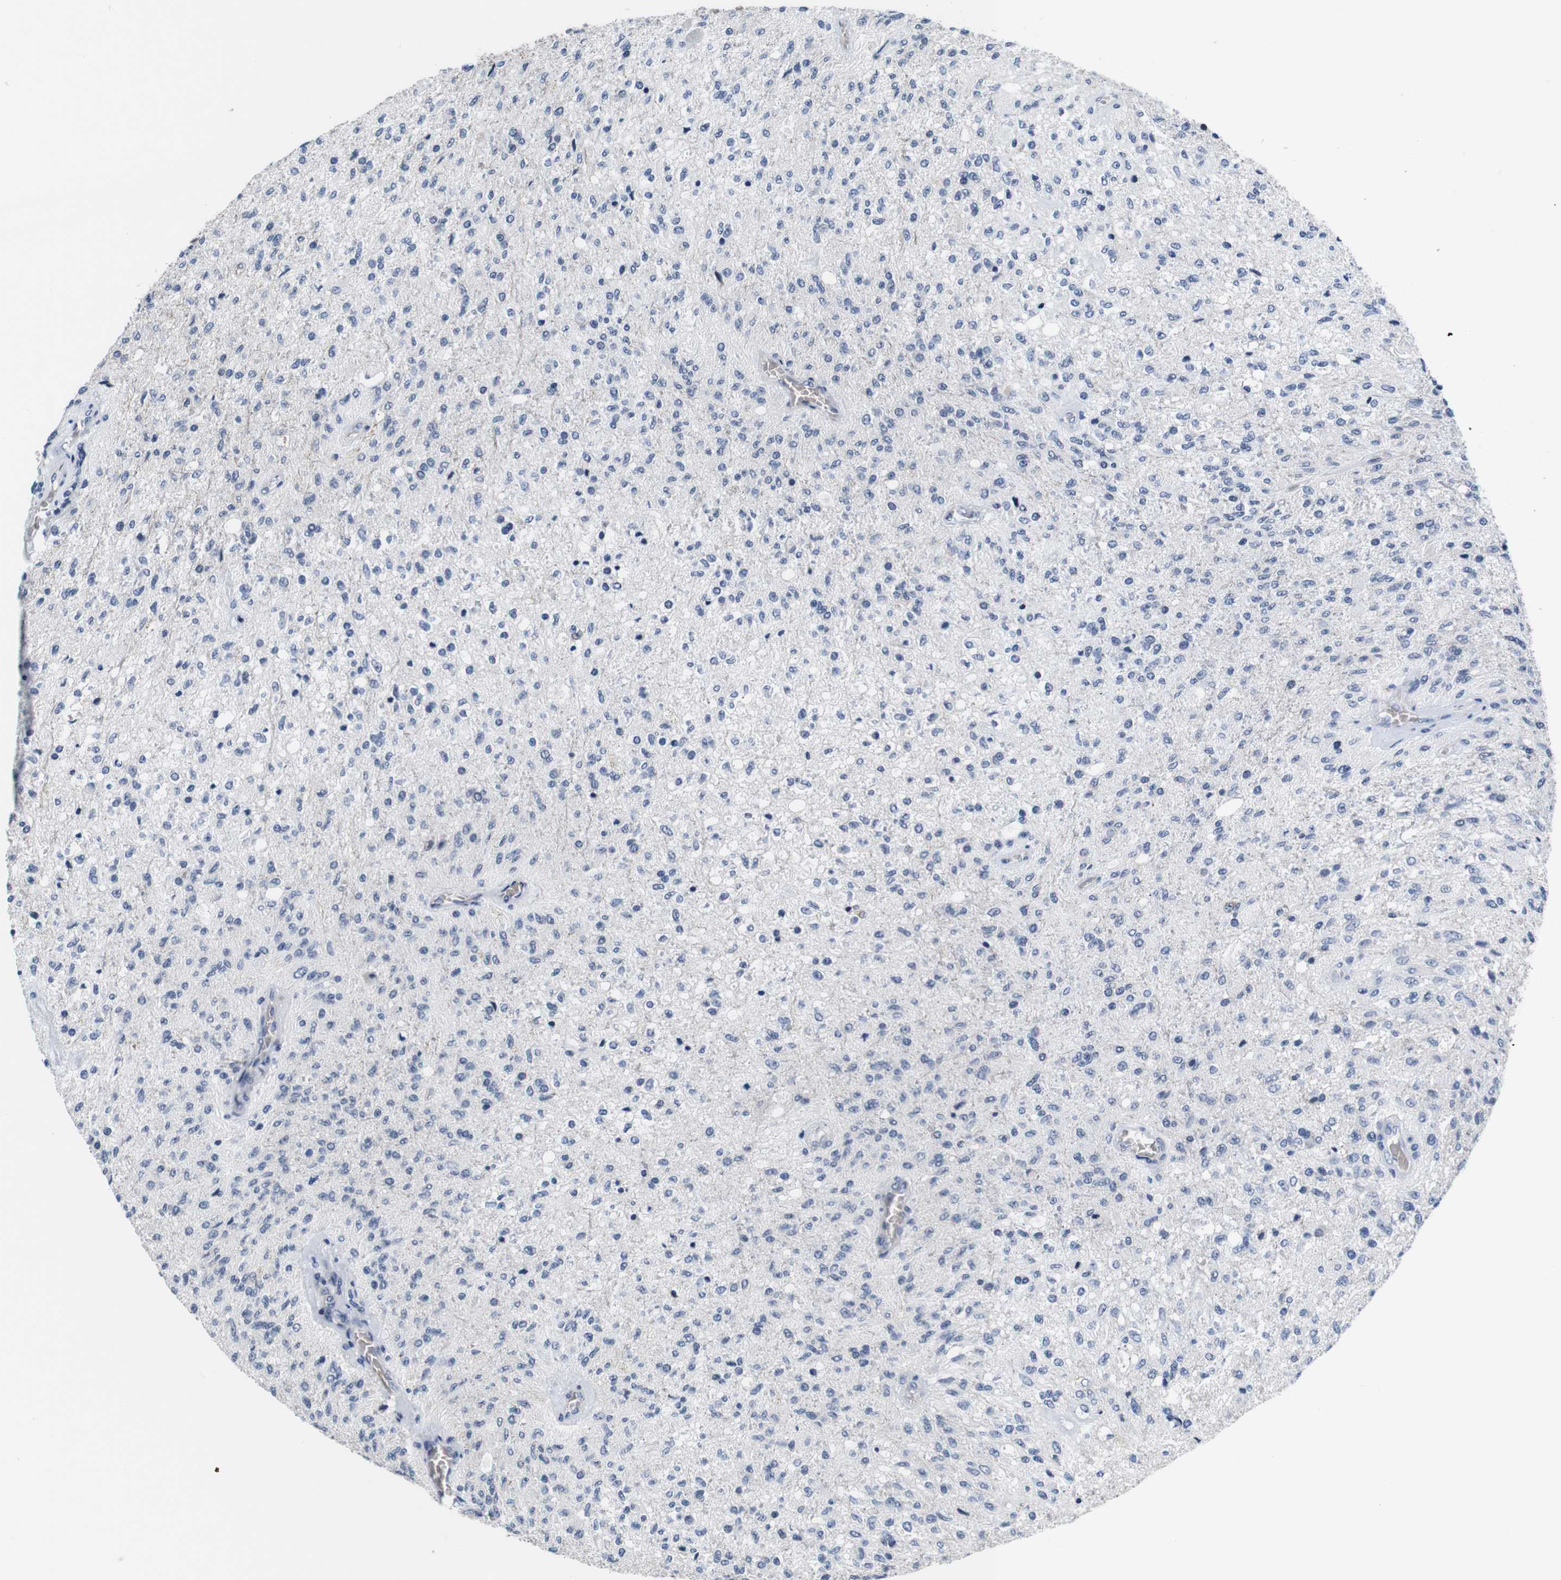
{"staining": {"intensity": "negative", "quantity": "none", "location": "none"}, "tissue": "glioma", "cell_type": "Tumor cells", "image_type": "cancer", "snomed": [{"axis": "morphology", "description": "Normal tissue, NOS"}, {"axis": "morphology", "description": "Glioma, malignant, High grade"}, {"axis": "topography", "description": "Cerebral cortex"}], "caption": "An image of glioma stained for a protein shows no brown staining in tumor cells.", "gene": "SOCS3", "patient": {"sex": "male", "age": 77}}